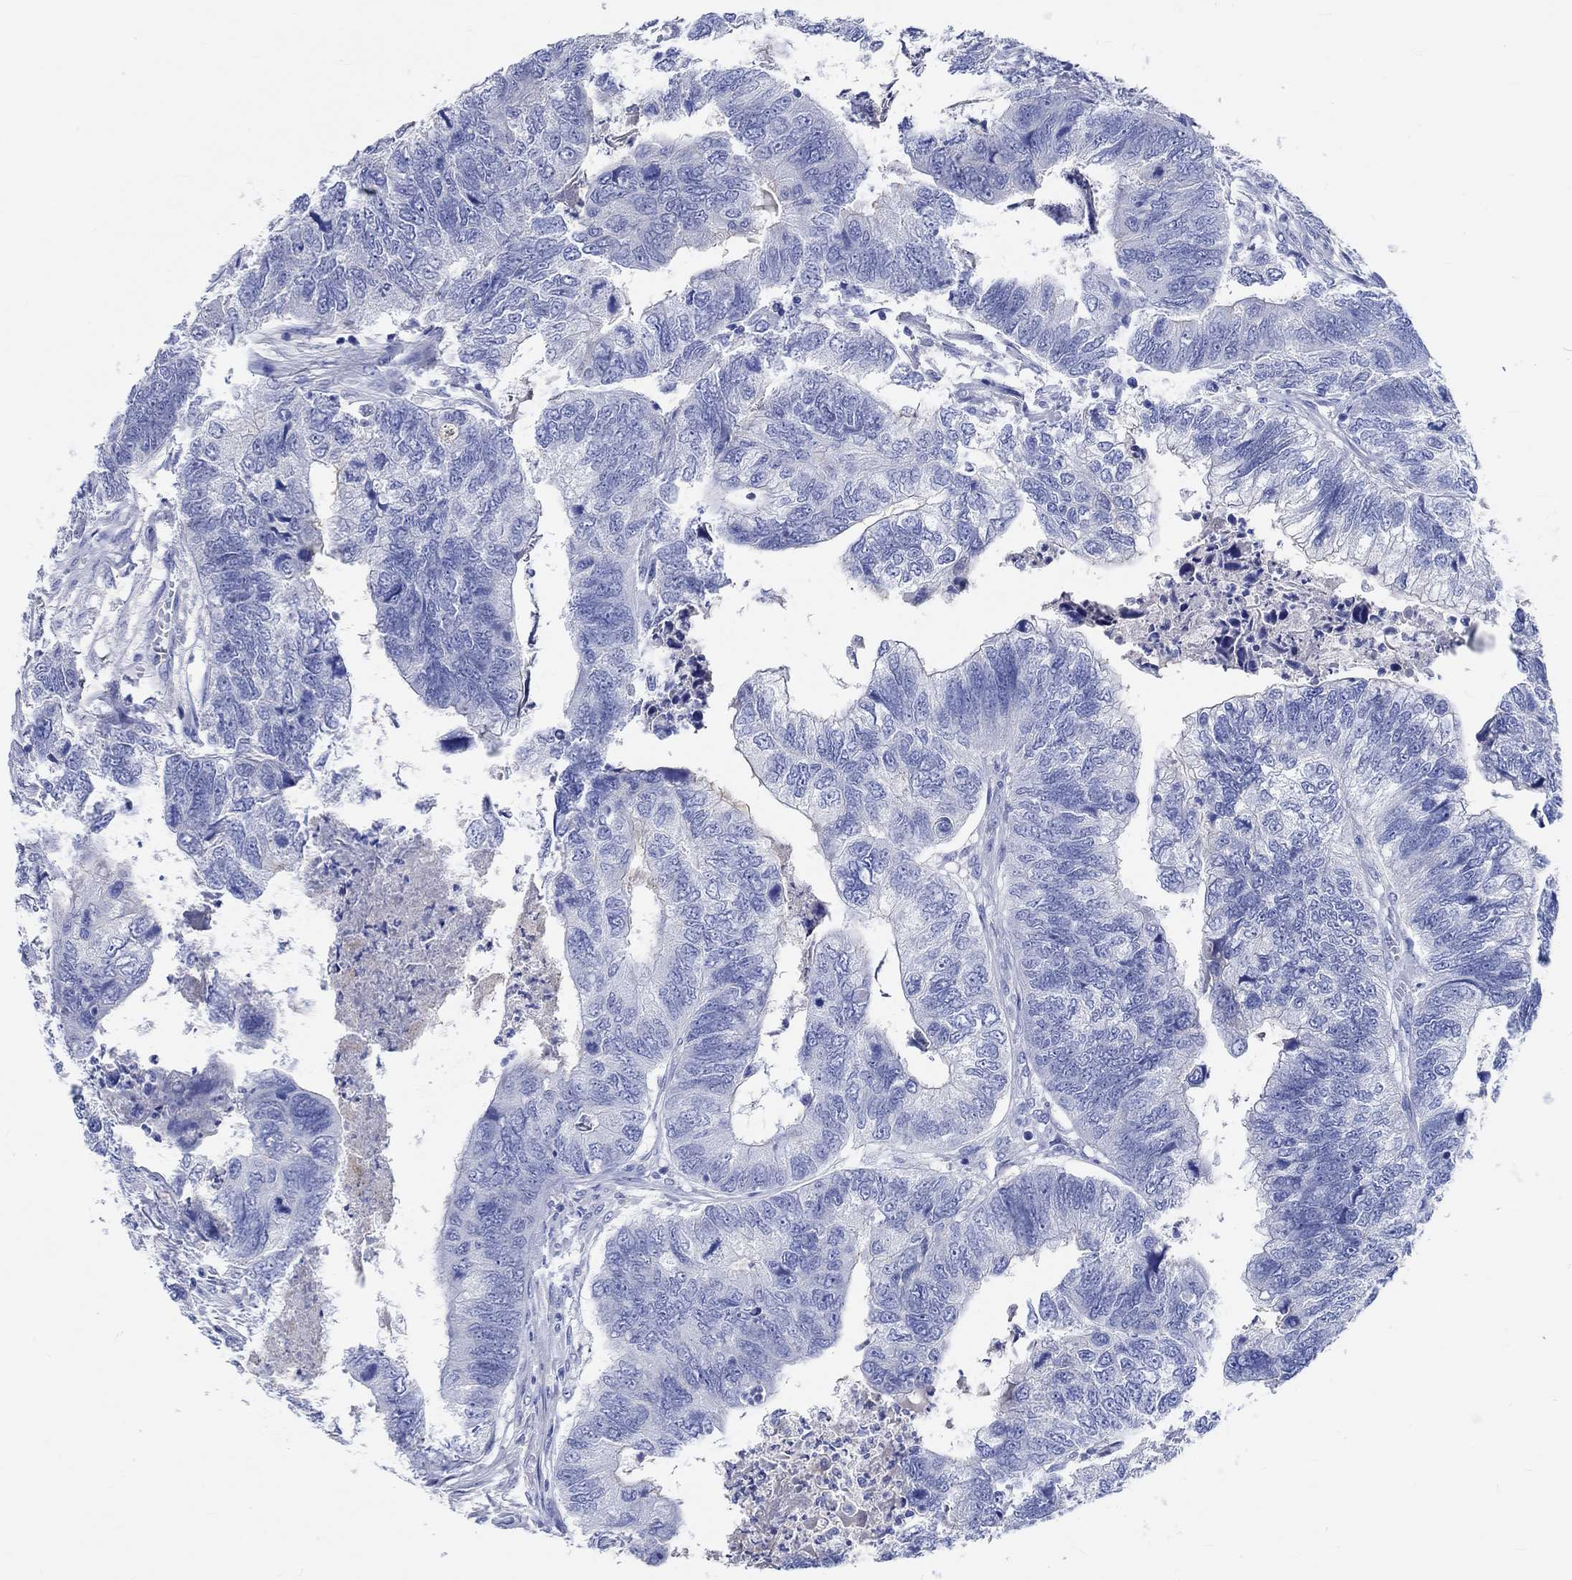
{"staining": {"intensity": "negative", "quantity": "none", "location": "none"}, "tissue": "colorectal cancer", "cell_type": "Tumor cells", "image_type": "cancer", "snomed": [{"axis": "morphology", "description": "Adenocarcinoma, NOS"}, {"axis": "topography", "description": "Colon"}], "caption": "A photomicrograph of human colorectal adenocarcinoma is negative for staining in tumor cells.", "gene": "SHISA4", "patient": {"sex": "female", "age": 67}}